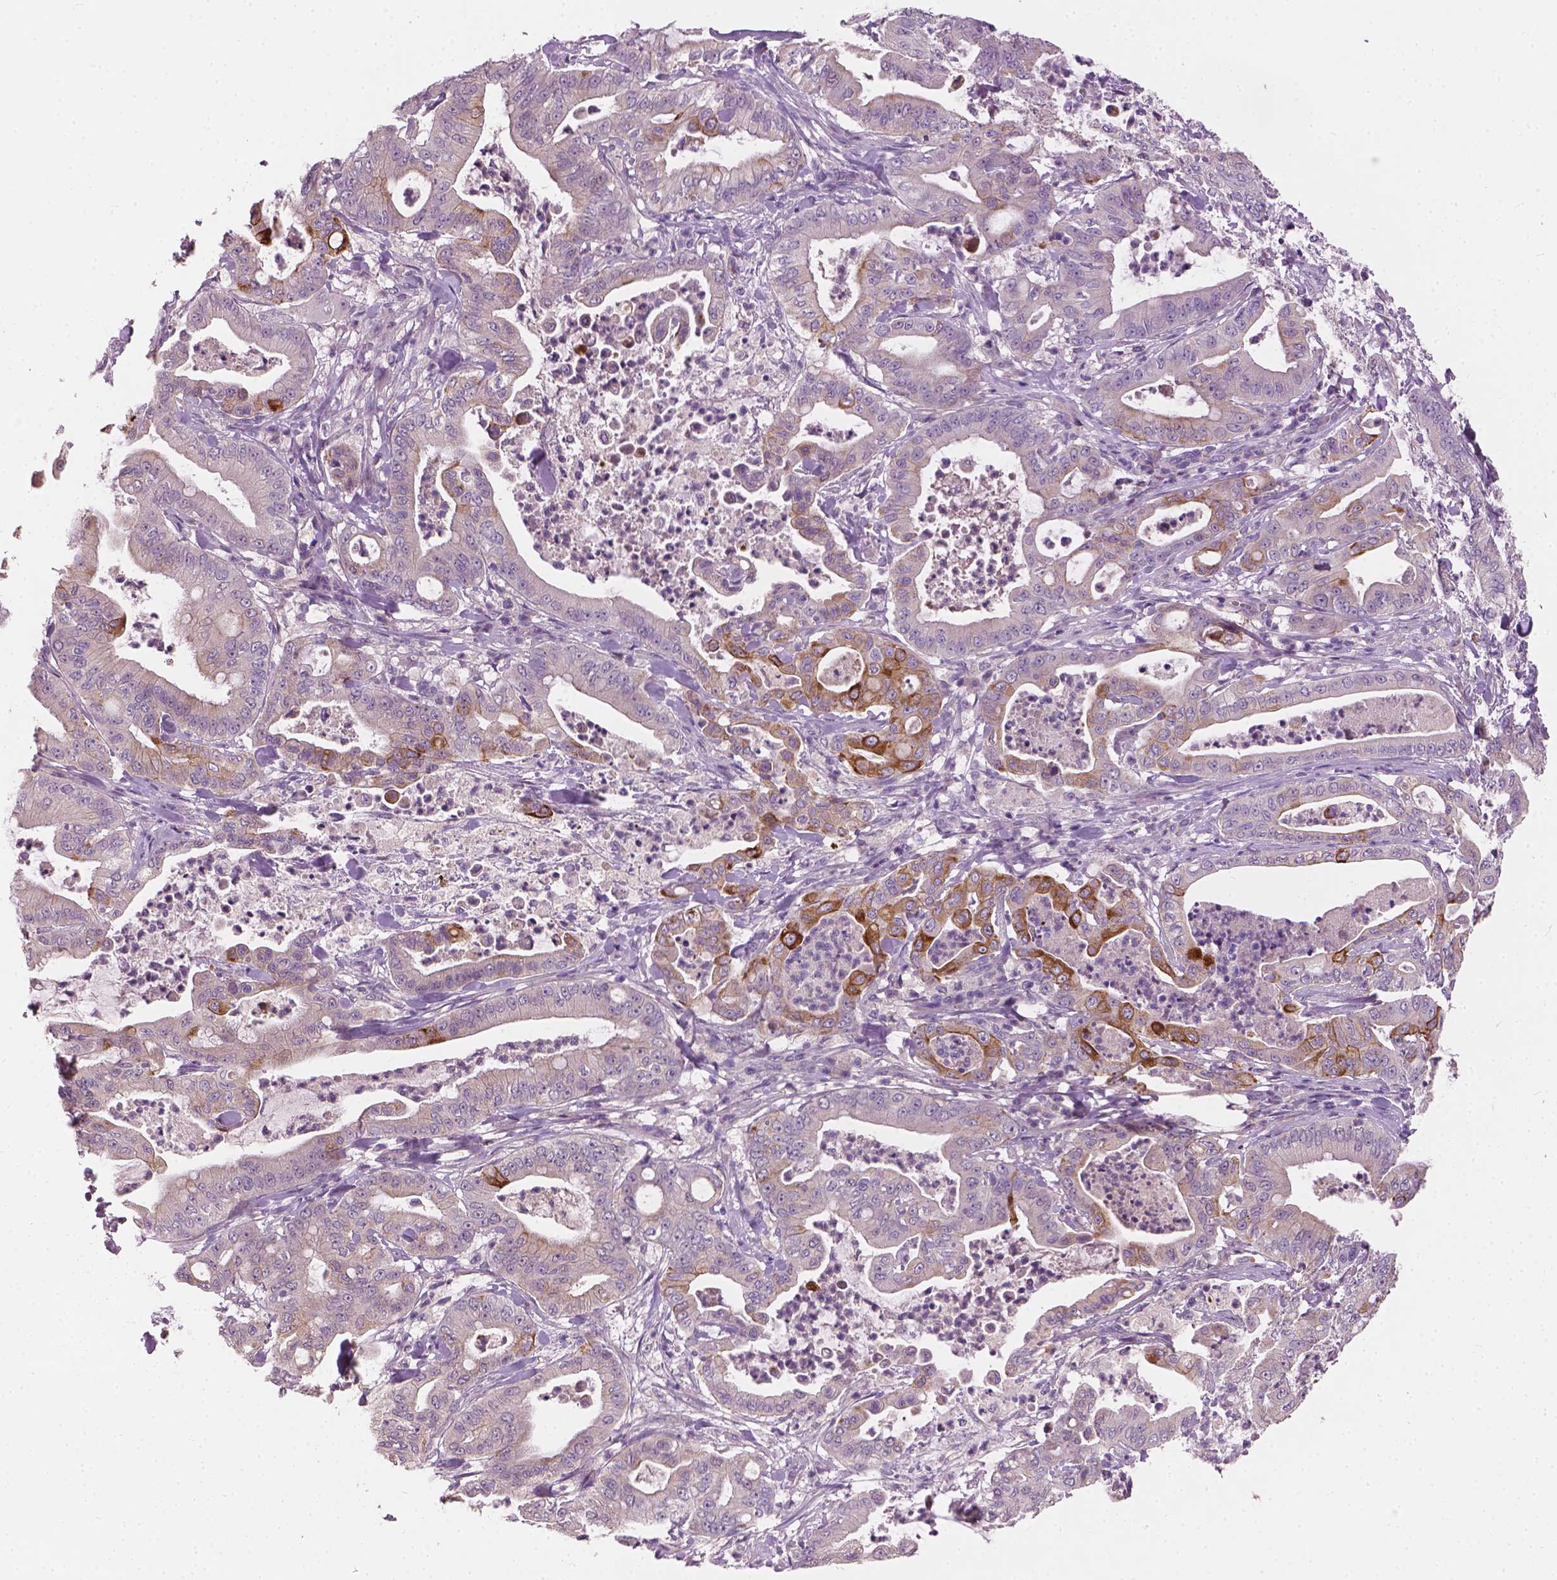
{"staining": {"intensity": "moderate", "quantity": "<25%", "location": "cytoplasmic/membranous"}, "tissue": "pancreatic cancer", "cell_type": "Tumor cells", "image_type": "cancer", "snomed": [{"axis": "morphology", "description": "Adenocarcinoma, NOS"}, {"axis": "topography", "description": "Pancreas"}], "caption": "Protein staining of adenocarcinoma (pancreatic) tissue demonstrates moderate cytoplasmic/membranous expression in about <25% of tumor cells.", "gene": "KRT17", "patient": {"sex": "male", "age": 71}}